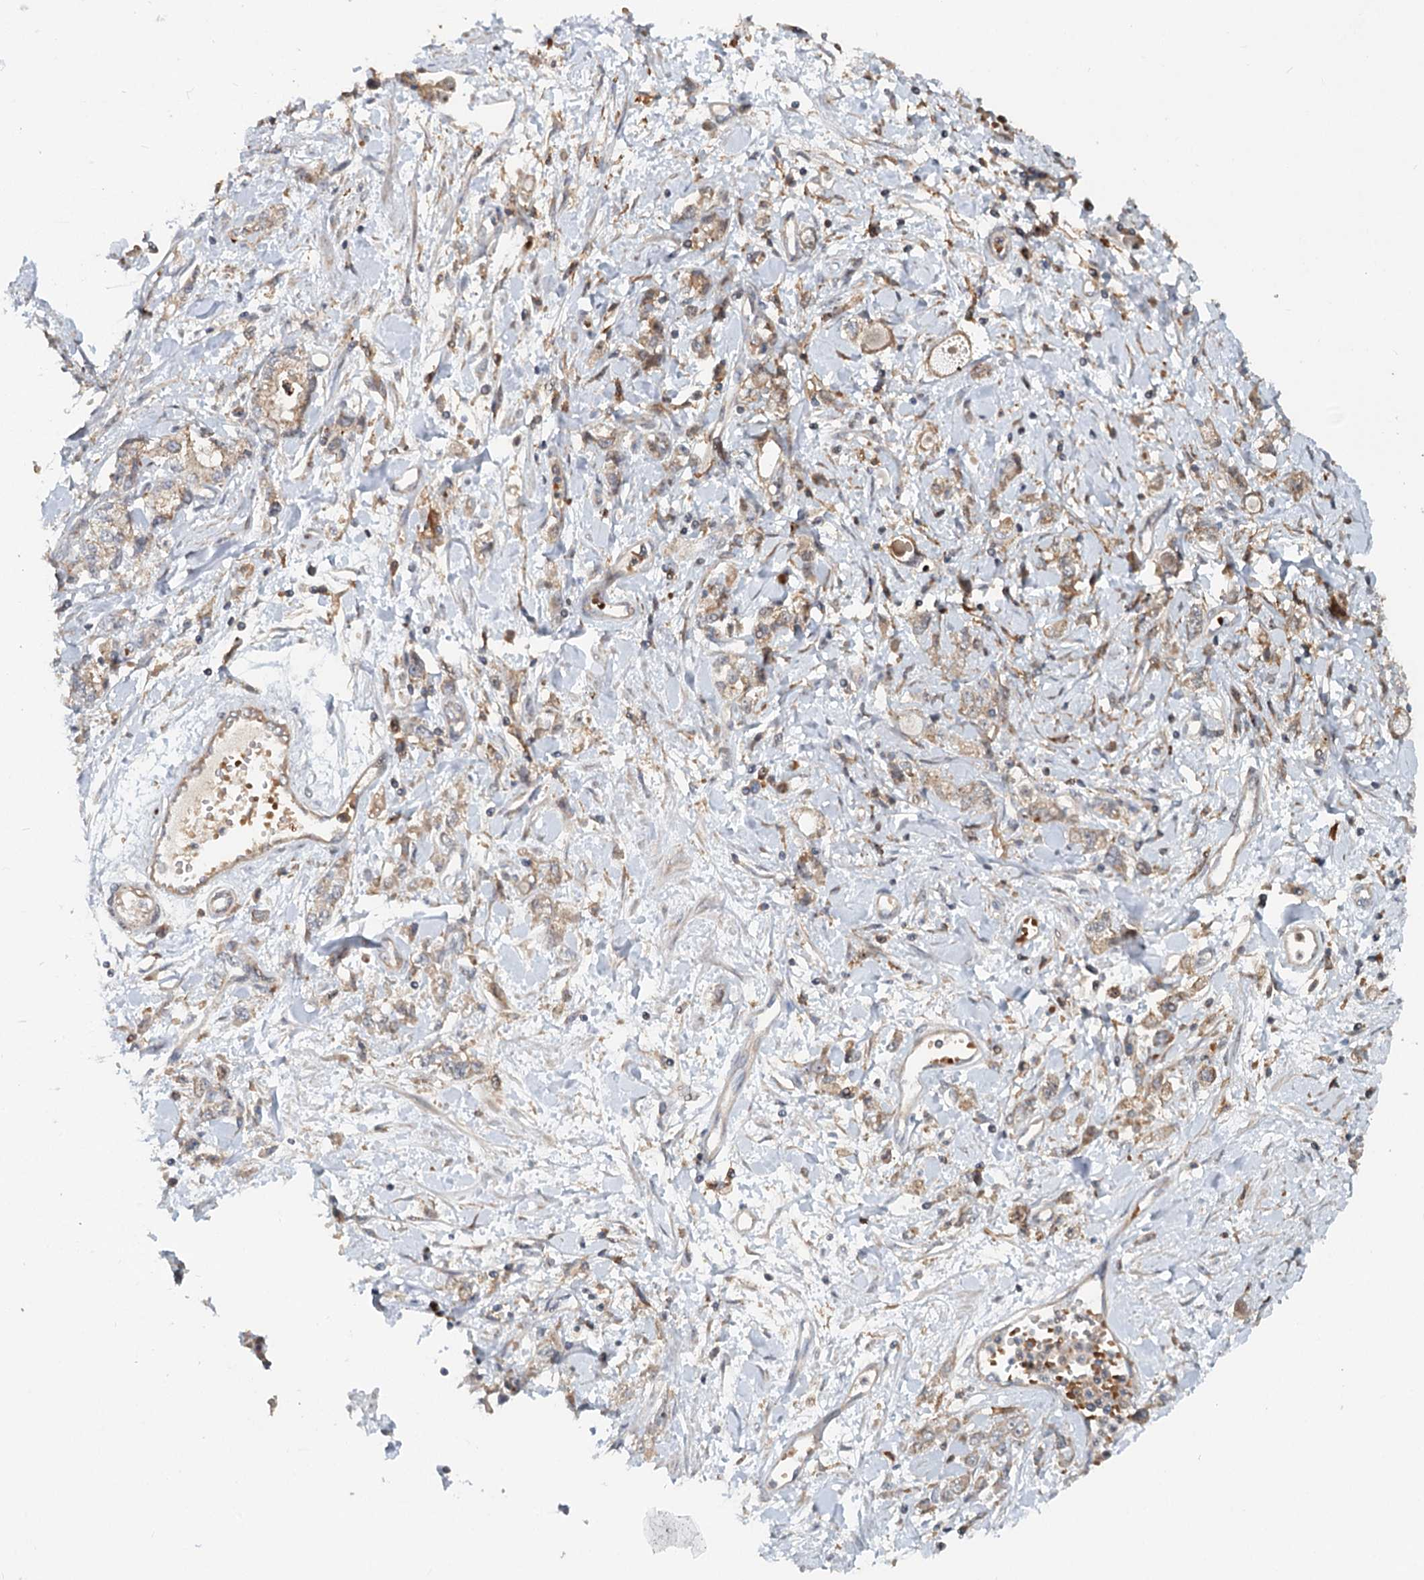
{"staining": {"intensity": "weak", "quantity": "25%-75%", "location": "cytoplasmic/membranous"}, "tissue": "stomach cancer", "cell_type": "Tumor cells", "image_type": "cancer", "snomed": [{"axis": "morphology", "description": "Adenocarcinoma, NOS"}, {"axis": "topography", "description": "Stomach"}], "caption": "IHC of human stomach adenocarcinoma shows low levels of weak cytoplasmic/membranous positivity in approximately 25%-75% of tumor cells.", "gene": "RNF111", "patient": {"sex": "female", "age": 76}}